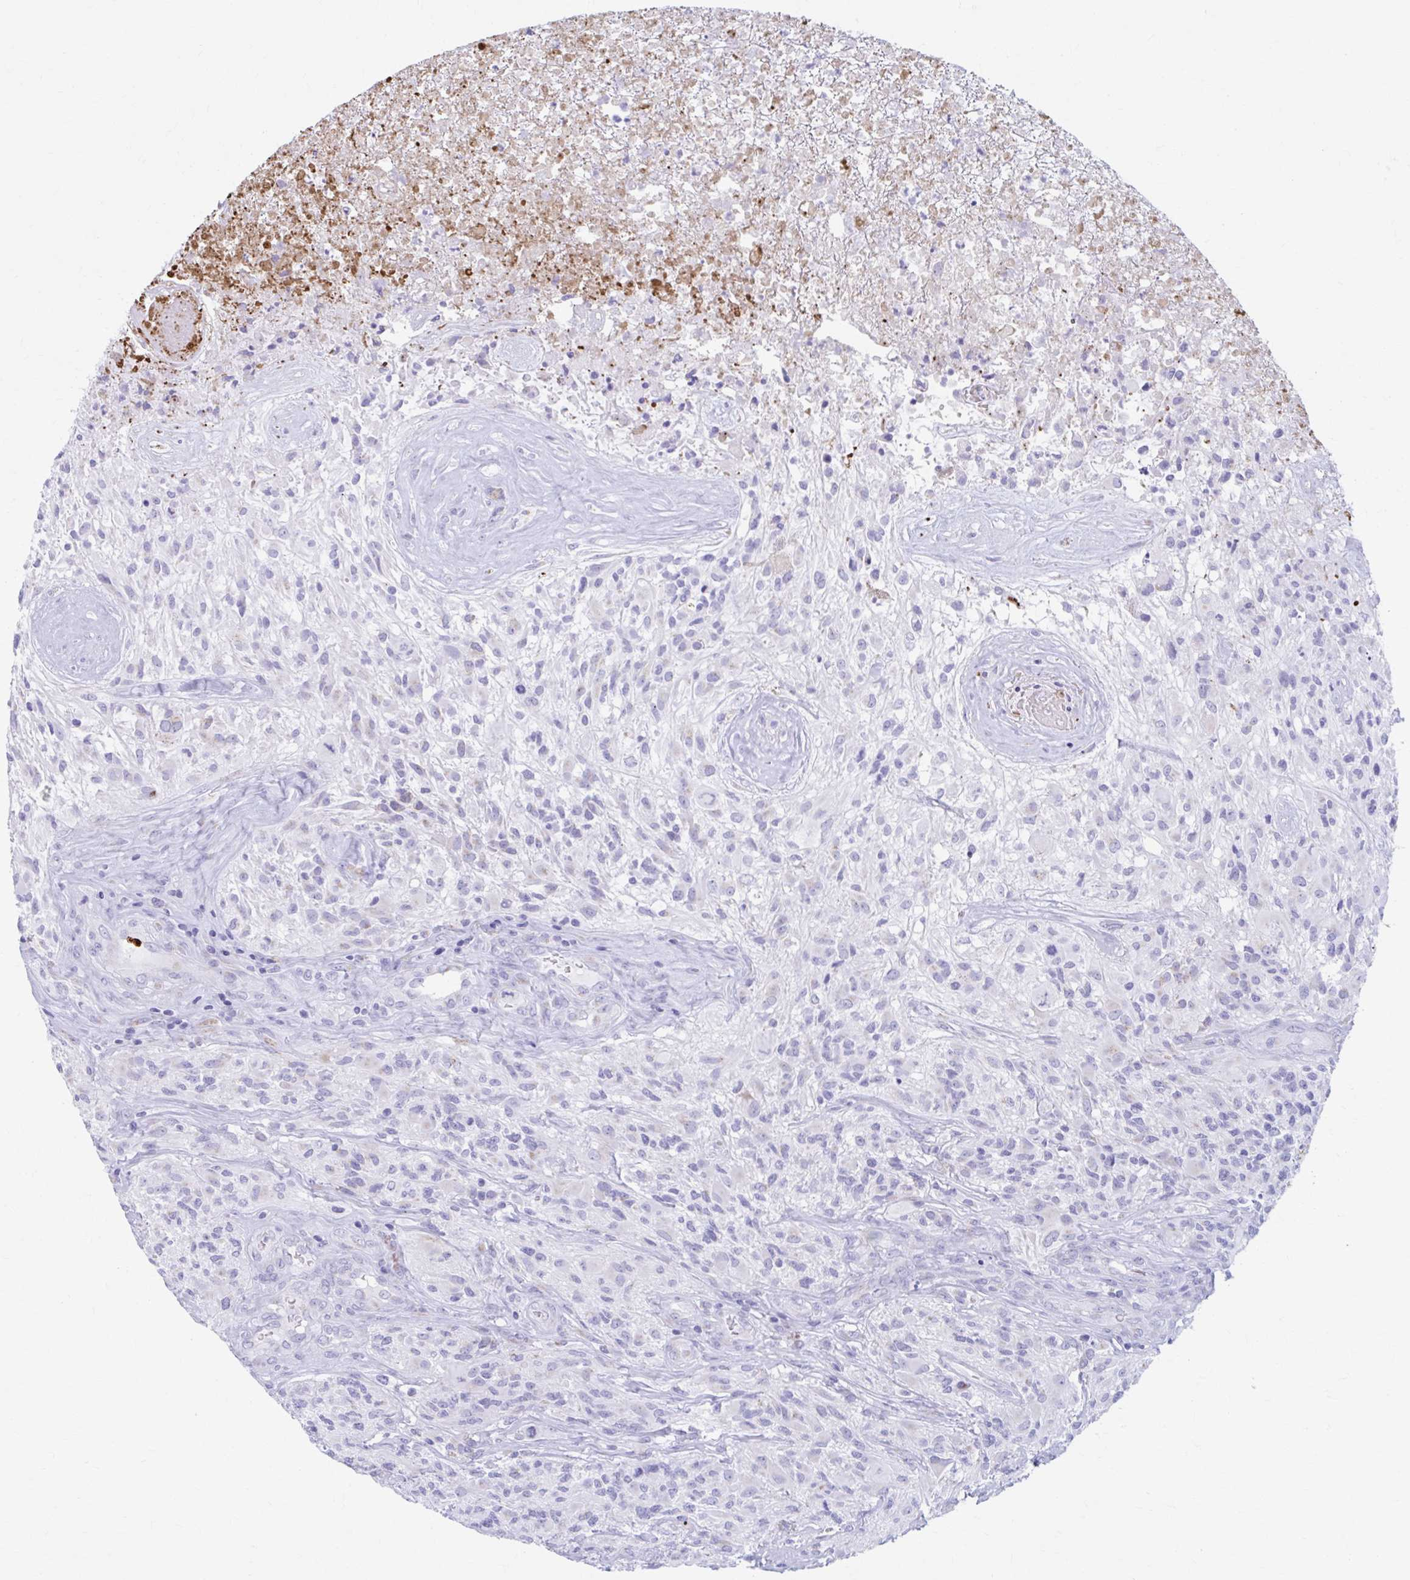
{"staining": {"intensity": "negative", "quantity": "none", "location": "none"}, "tissue": "glioma", "cell_type": "Tumor cells", "image_type": "cancer", "snomed": [{"axis": "morphology", "description": "Glioma, malignant, High grade"}, {"axis": "topography", "description": "Brain"}], "caption": "A photomicrograph of malignant glioma (high-grade) stained for a protein exhibits no brown staining in tumor cells.", "gene": "KCNE2", "patient": {"sex": "female", "age": 65}}